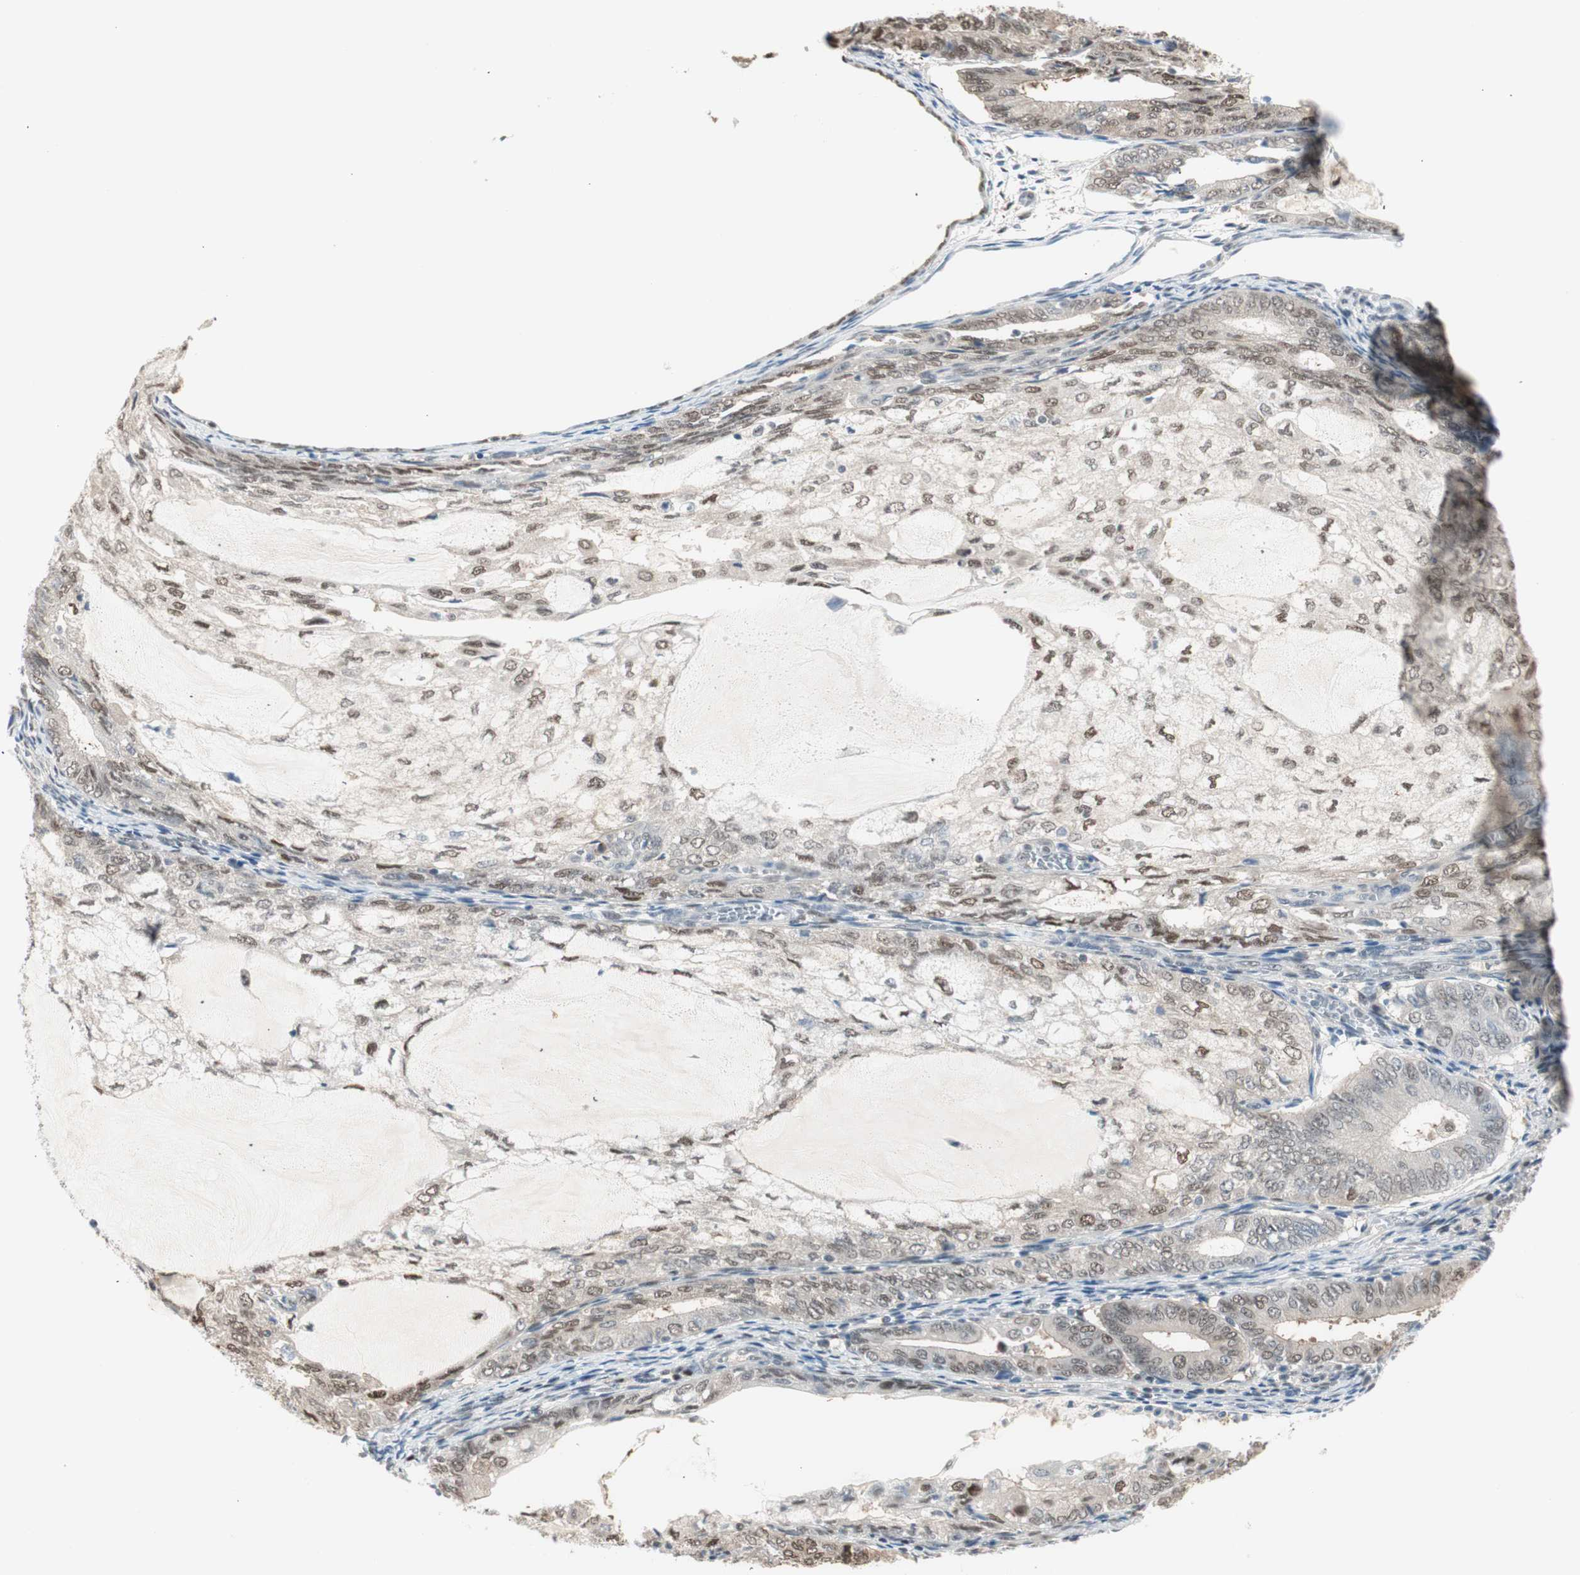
{"staining": {"intensity": "moderate", "quantity": "25%-75%", "location": "nuclear"}, "tissue": "endometrial cancer", "cell_type": "Tumor cells", "image_type": "cancer", "snomed": [{"axis": "morphology", "description": "Adenocarcinoma, NOS"}, {"axis": "topography", "description": "Endometrium"}], "caption": "High-power microscopy captured an immunohistochemistry (IHC) micrograph of endometrial adenocarcinoma, revealing moderate nuclear staining in about 25%-75% of tumor cells. The staining is performed using DAB (3,3'-diaminobenzidine) brown chromogen to label protein expression. The nuclei are counter-stained blue using hematoxylin.", "gene": "LONP2", "patient": {"sex": "female", "age": 81}}